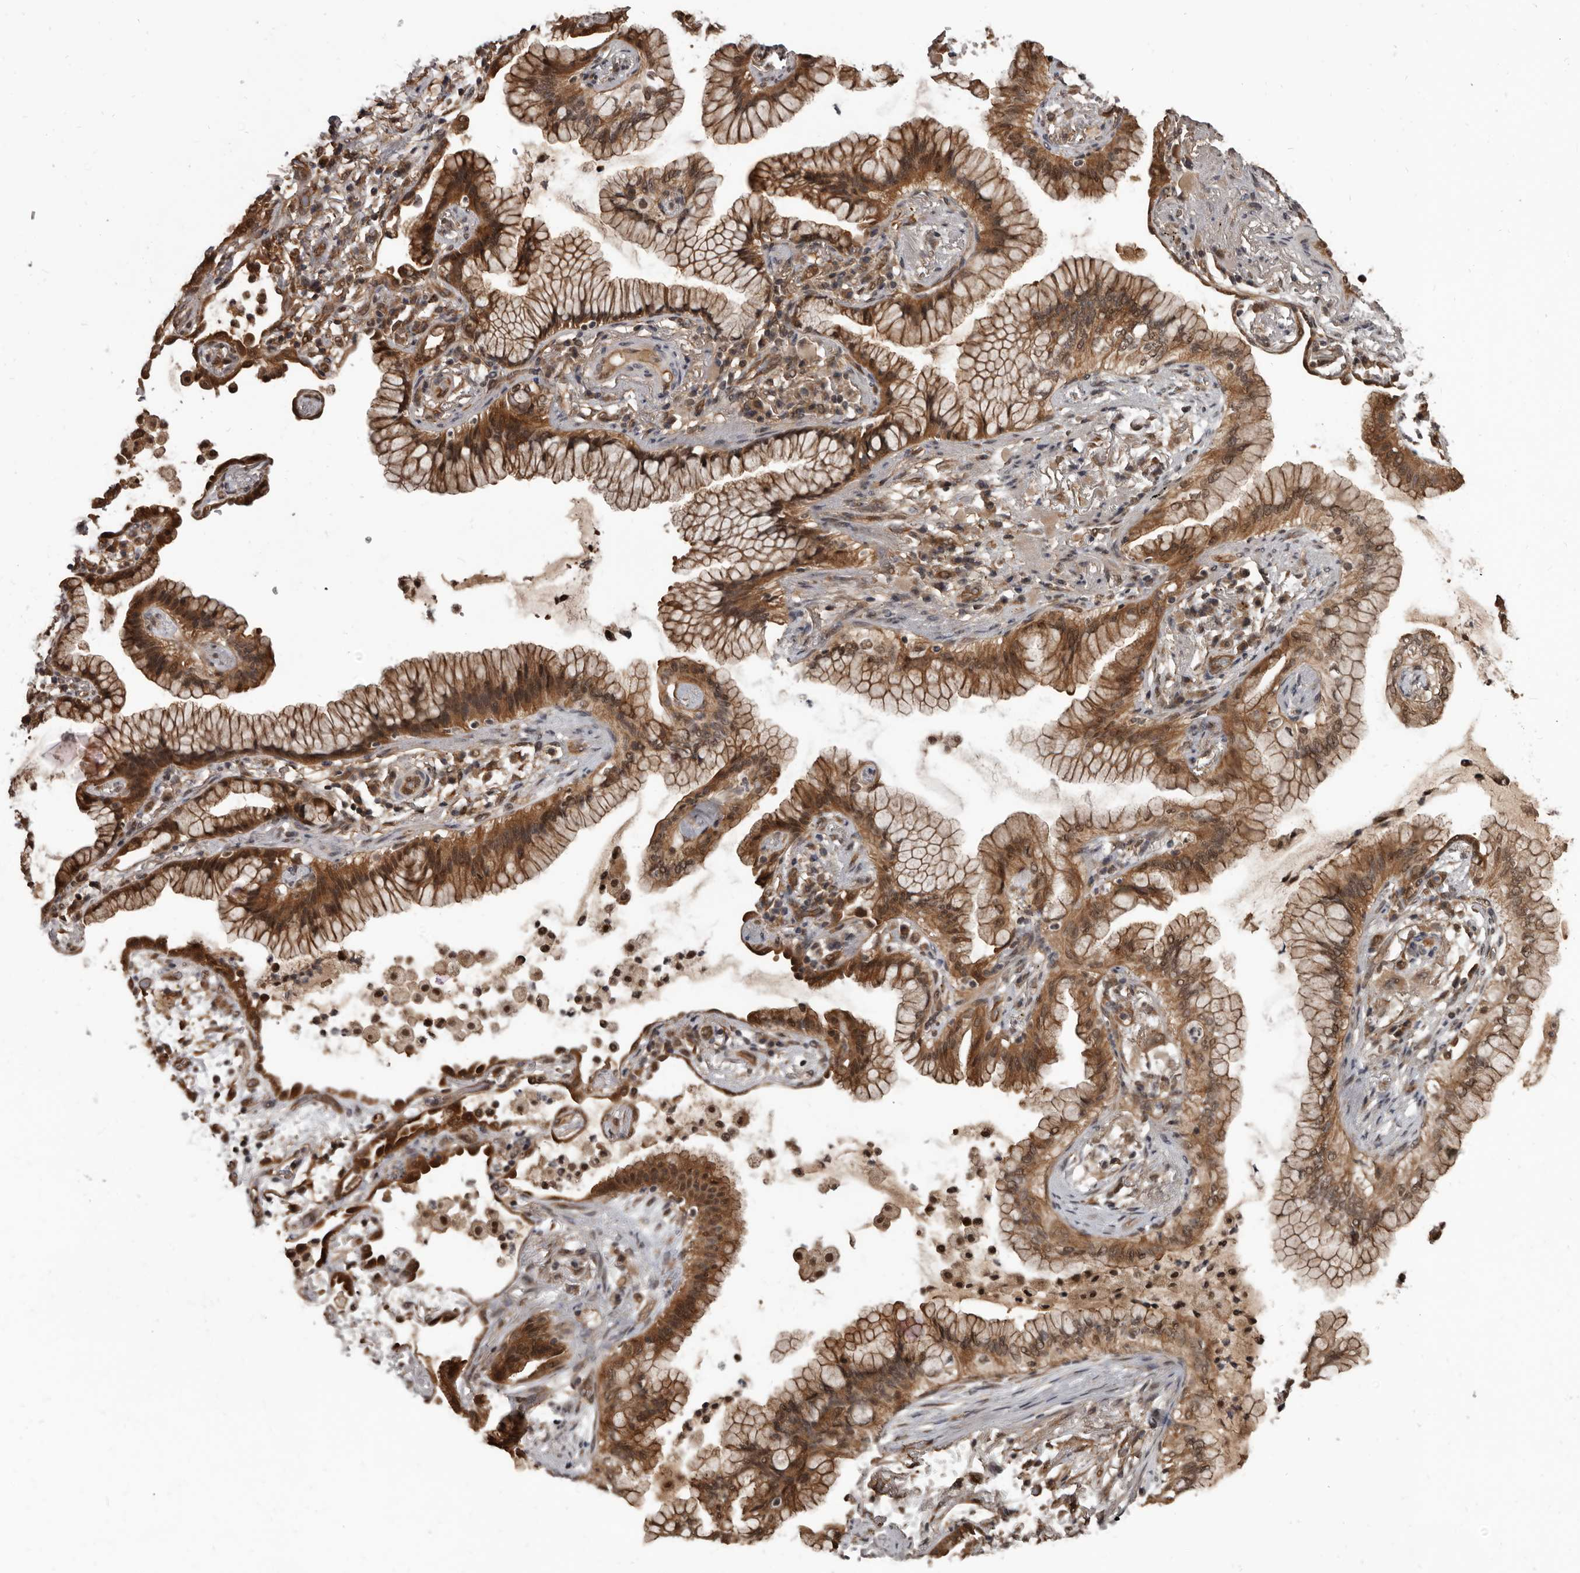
{"staining": {"intensity": "moderate", "quantity": ">75%", "location": "cytoplasmic/membranous,nuclear"}, "tissue": "lung cancer", "cell_type": "Tumor cells", "image_type": "cancer", "snomed": [{"axis": "morphology", "description": "Adenocarcinoma, NOS"}, {"axis": "topography", "description": "Lung"}], "caption": "This photomicrograph shows immunohistochemistry (IHC) staining of lung cancer, with medium moderate cytoplasmic/membranous and nuclear expression in about >75% of tumor cells.", "gene": "AHR", "patient": {"sex": "female", "age": 70}}